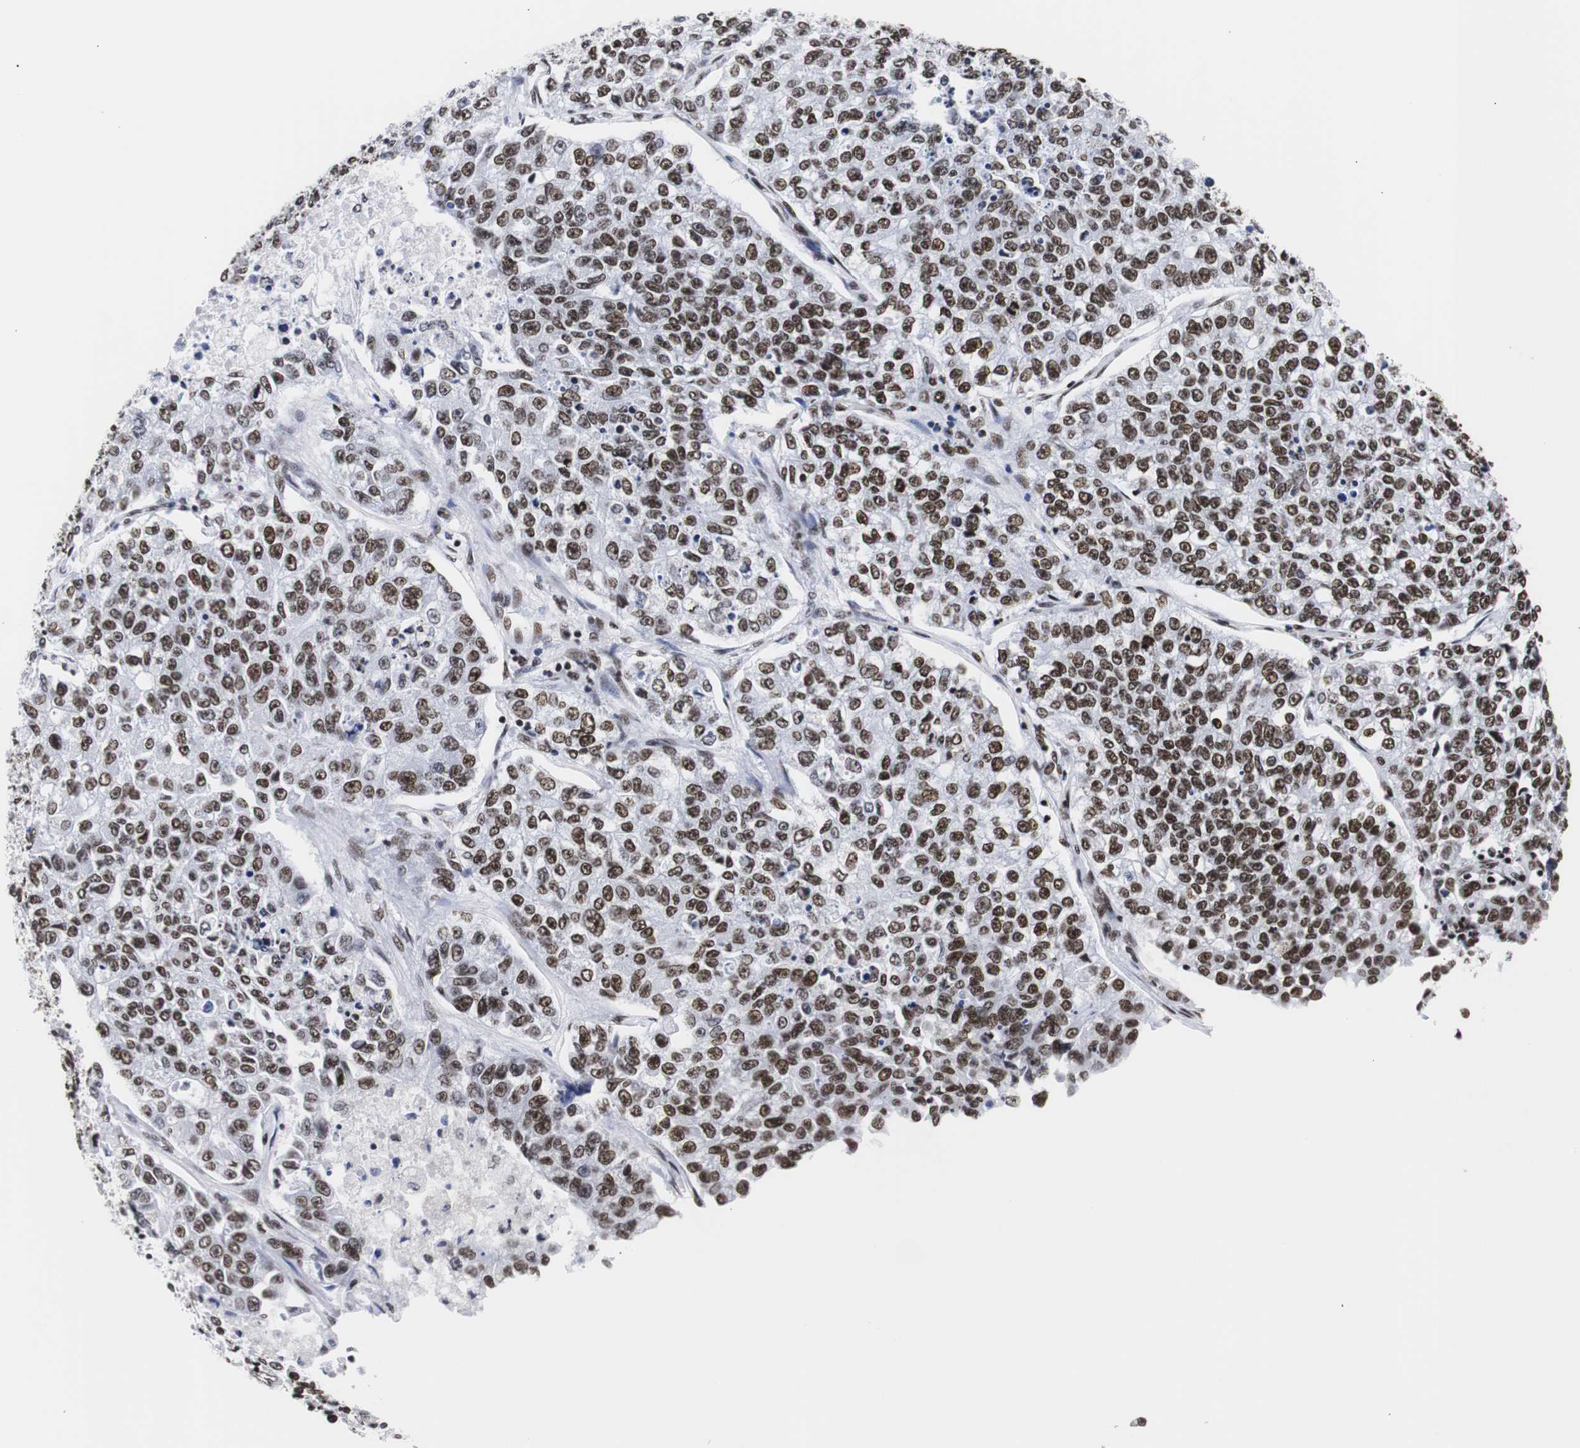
{"staining": {"intensity": "strong", "quantity": ">75%", "location": "nuclear"}, "tissue": "lung cancer", "cell_type": "Tumor cells", "image_type": "cancer", "snomed": [{"axis": "morphology", "description": "Adenocarcinoma, NOS"}, {"axis": "topography", "description": "Lung"}], "caption": "Protein expression by IHC exhibits strong nuclear positivity in approximately >75% of tumor cells in lung cancer.", "gene": "HNRNPH2", "patient": {"sex": "male", "age": 49}}